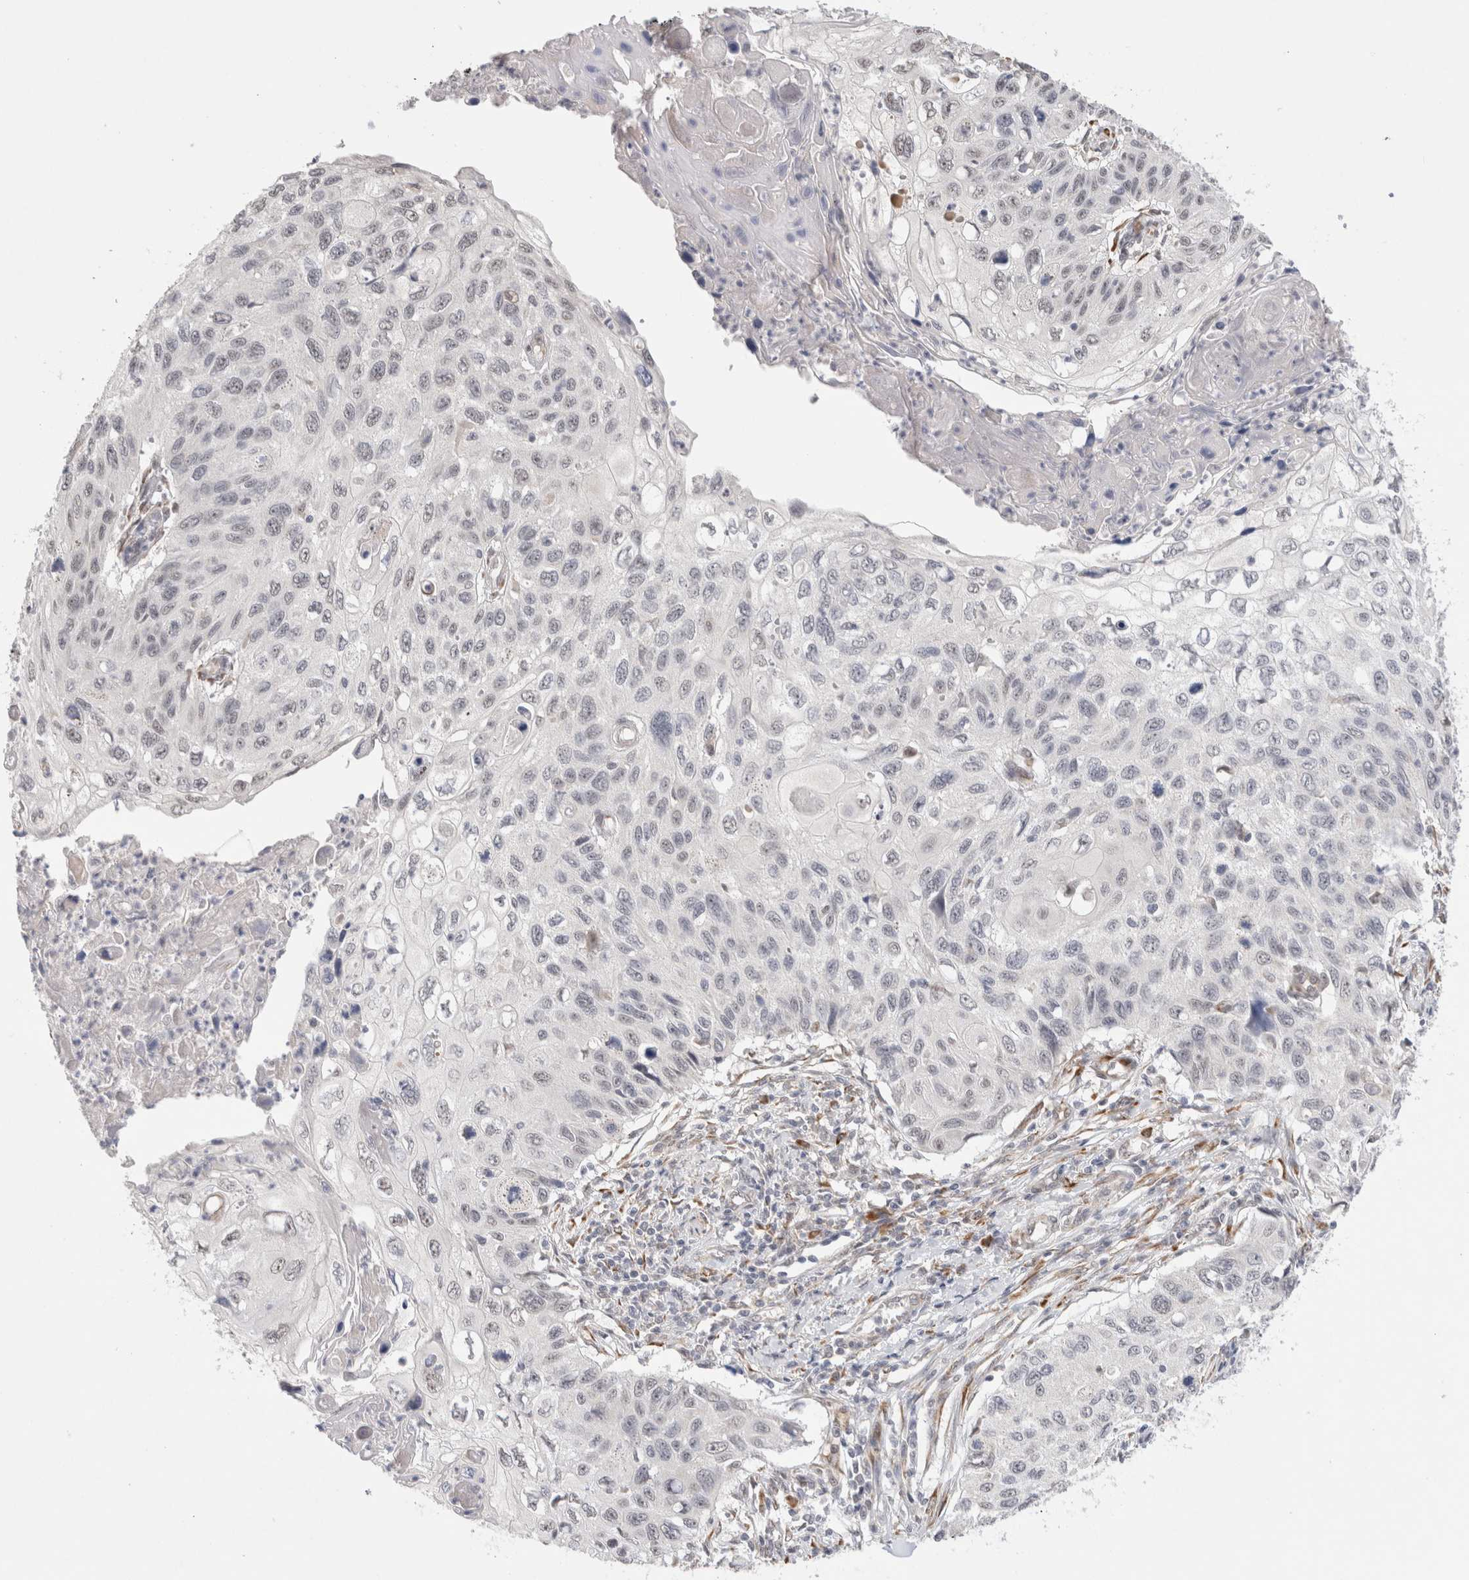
{"staining": {"intensity": "negative", "quantity": "none", "location": "none"}, "tissue": "cervical cancer", "cell_type": "Tumor cells", "image_type": "cancer", "snomed": [{"axis": "morphology", "description": "Squamous cell carcinoma, NOS"}, {"axis": "topography", "description": "Cervix"}], "caption": "An image of cervical cancer (squamous cell carcinoma) stained for a protein demonstrates no brown staining in tumor cells.", "gene": "HDLBP", "patient": {"sex": "female", "age": 70}}